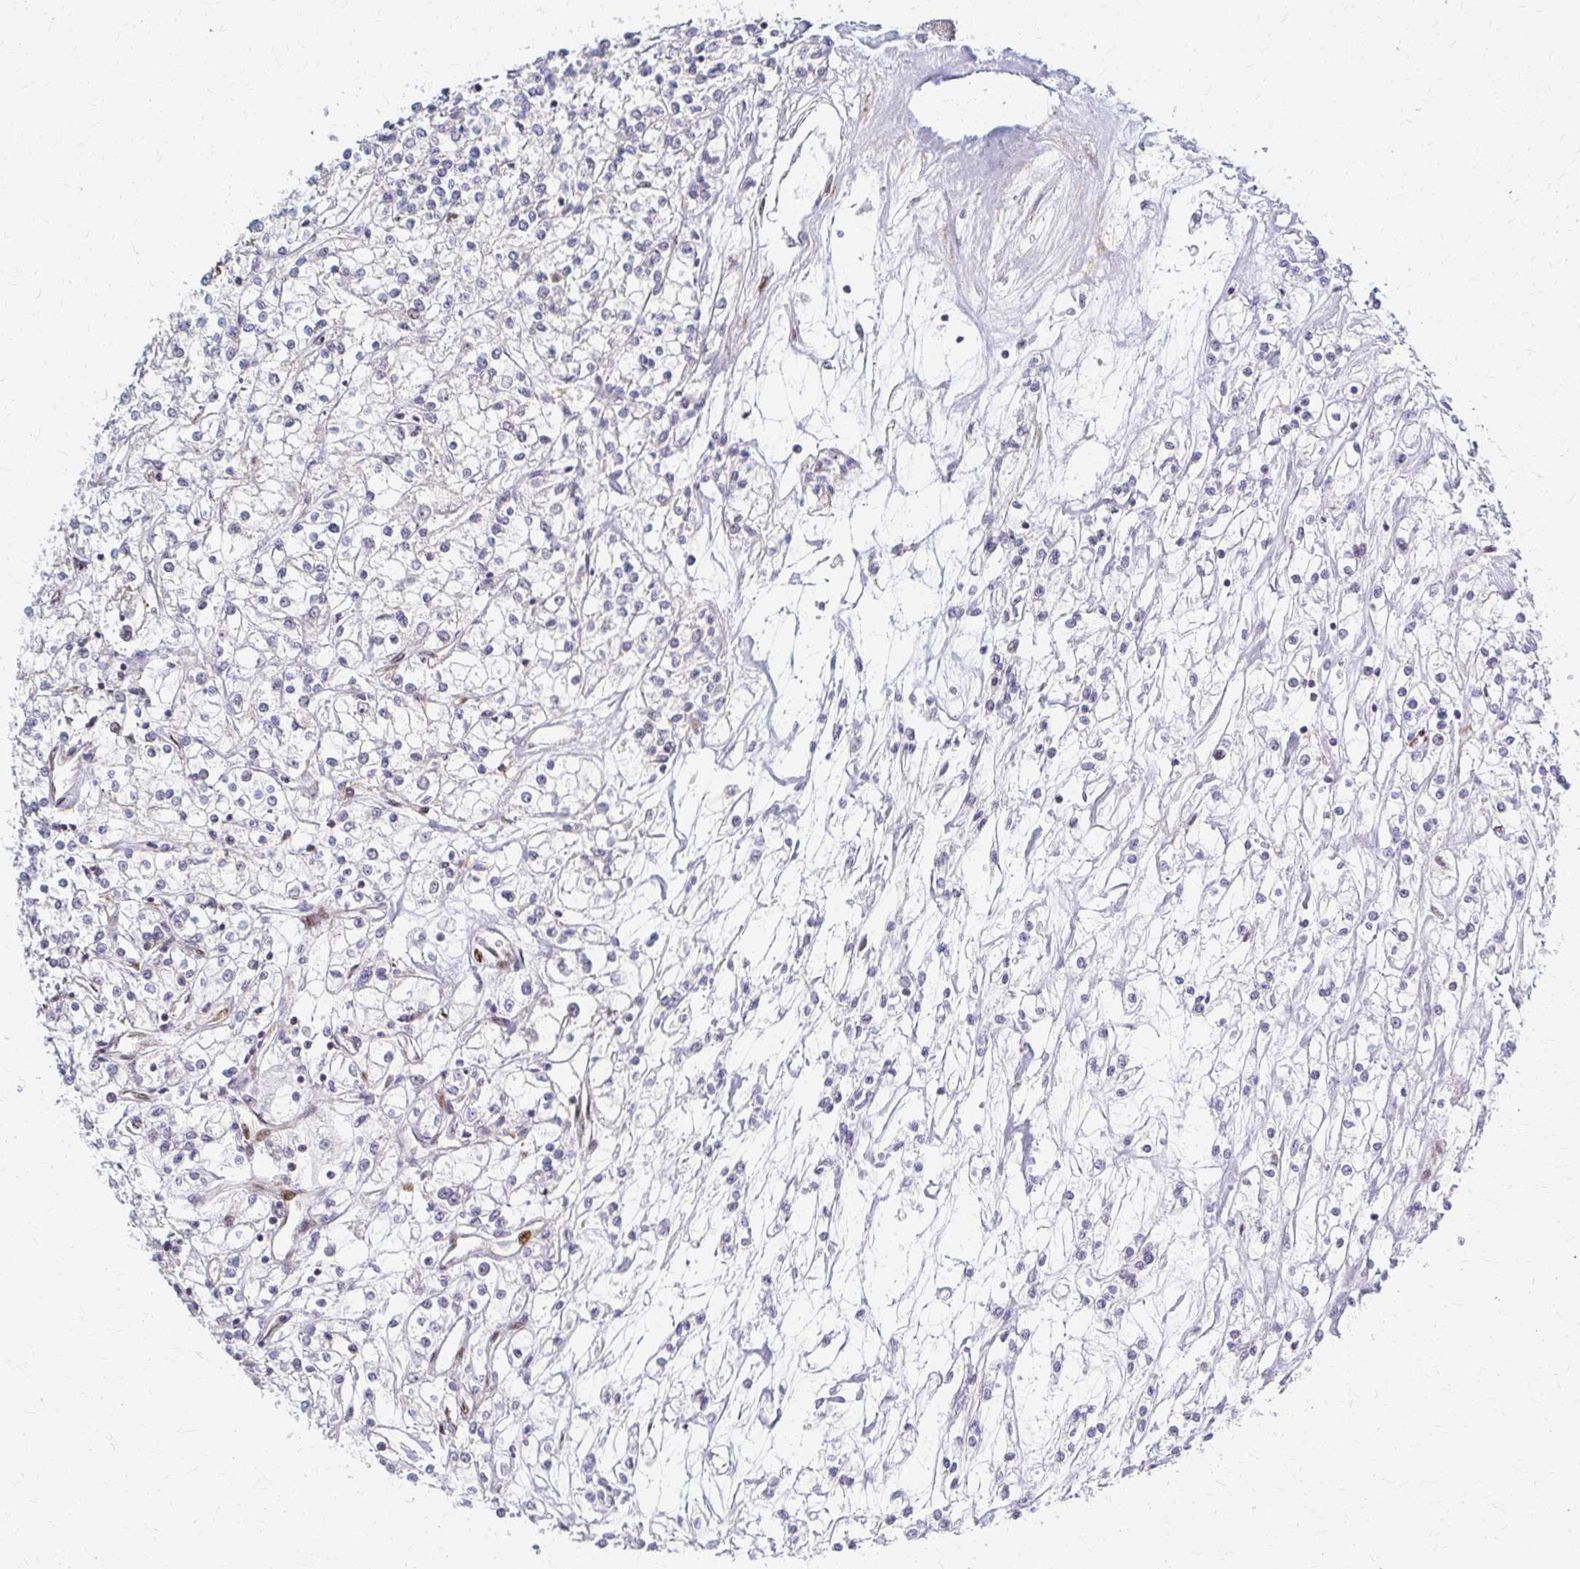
{"staining": {"intensity": "negative", "quantity": "none", "location": "none"}, "tissue": "renal cancer", "cell_type": "Tumor cells", "image_type": "cancer", "snomed": [{"axis": "morphology", "description": "Adenocarcinoma, NOS"}, {"axis": "topography", "description": "Kidney"}], "caption": "IHC histopathology image of renal adenocarcinoma stained for a protein (brown), which exhibits no staining in tumor cells. (DAB (3,3'-diaminobenzidine) immunohistochemistry, high magnification).", "gene": "PSMD7", "patient": {"sex": "female", "age": 59}}